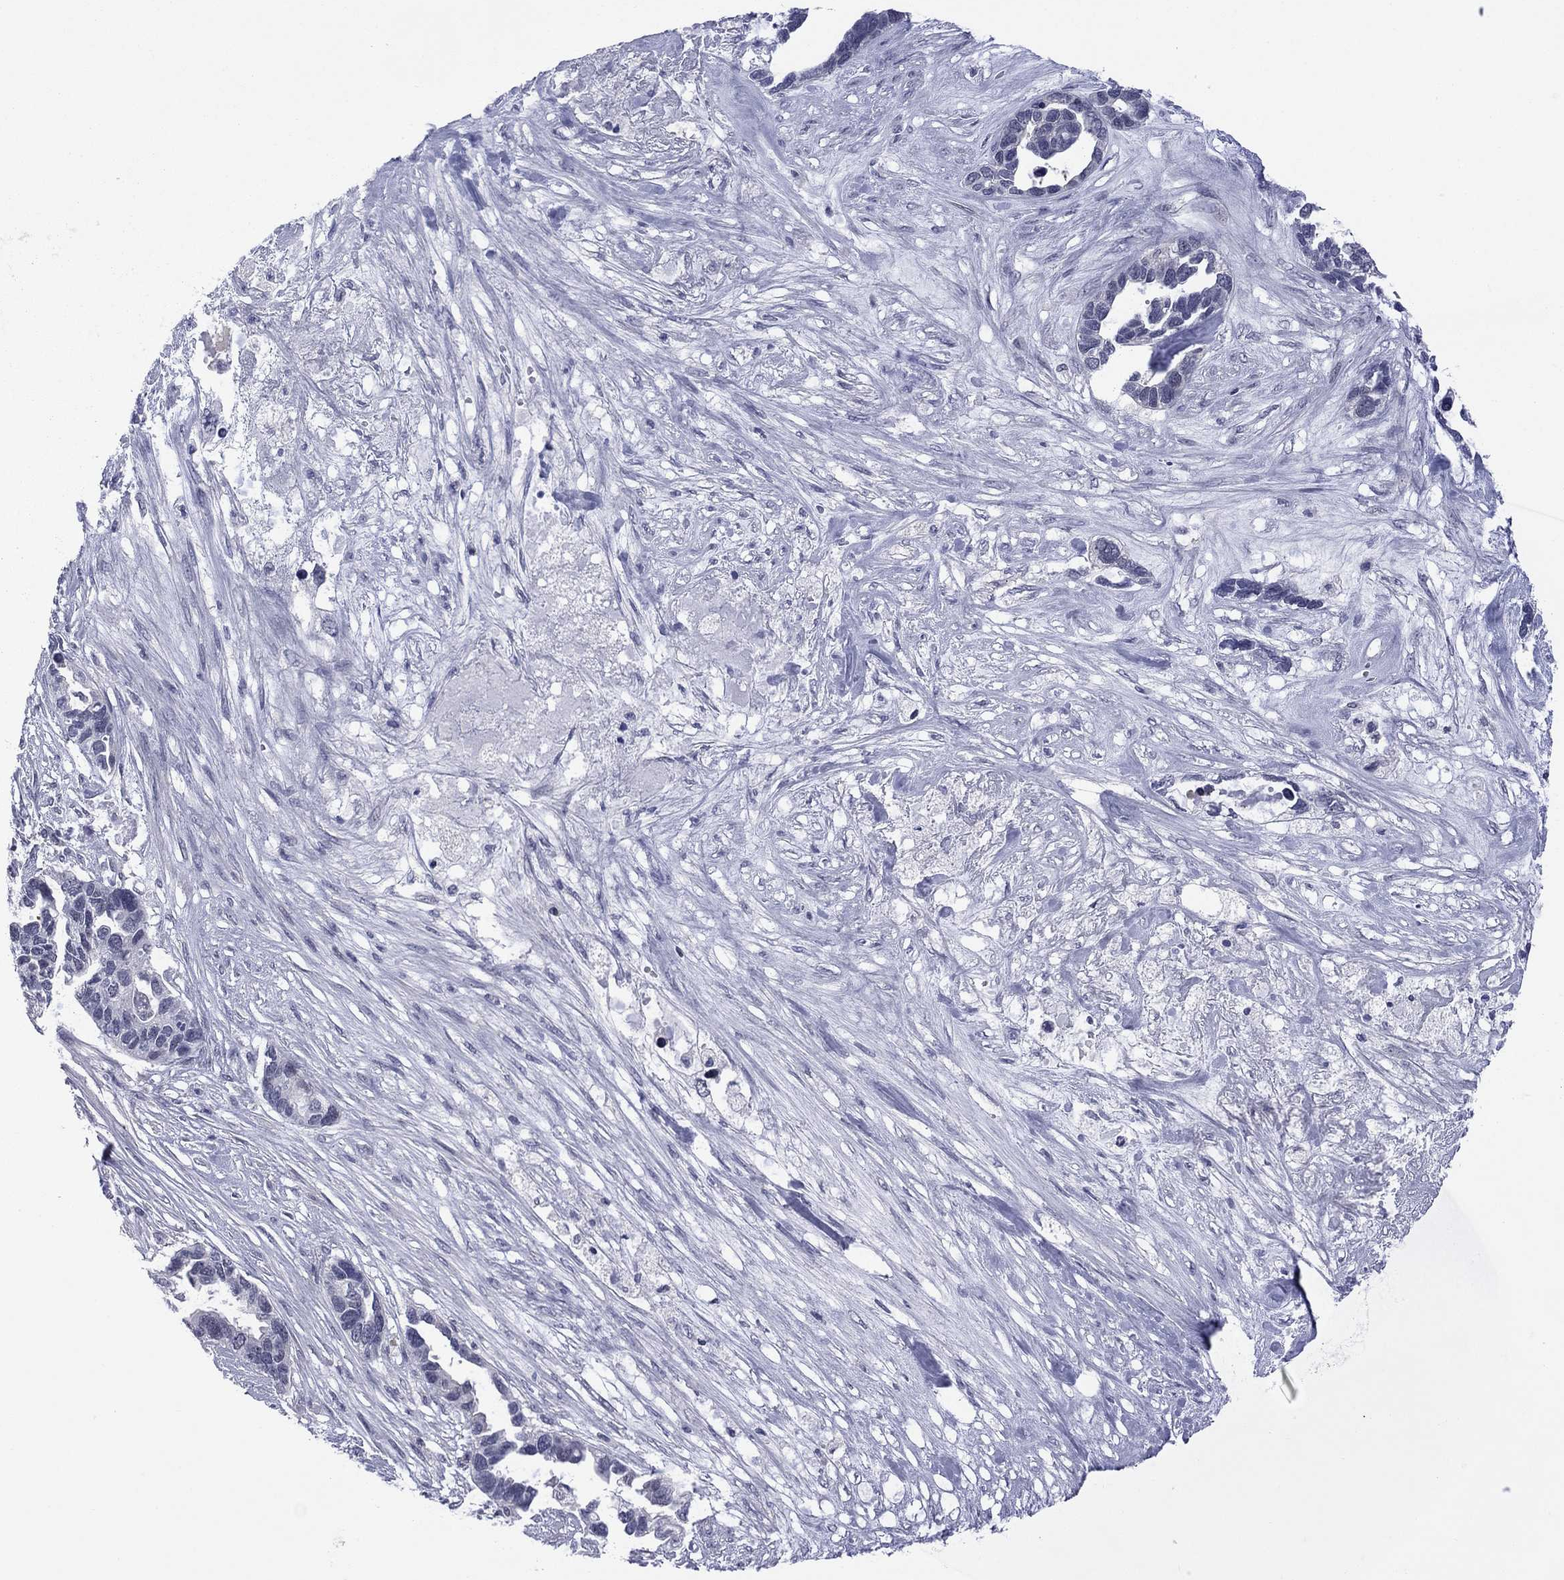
{"staining": {"intensity": "negative", "quantity": "none", "location": "none"}, "tissue": "ovarian cancer", "cell_type": "Tumor cells", "image_type": "cancer", "snomed": [{"axis": "morphology", "description": "Cystadenocarcinoma, serous, NOS"}, {"axis": "topography", "description": "Ovary"}], "caption": "DAB immunohistochemical staining of human ovarian serous cystadenocarcinoma shows no significant staining in tumor cells.", "gene": "POU5F2", "patient": {"sex": "female", "age": 54}}